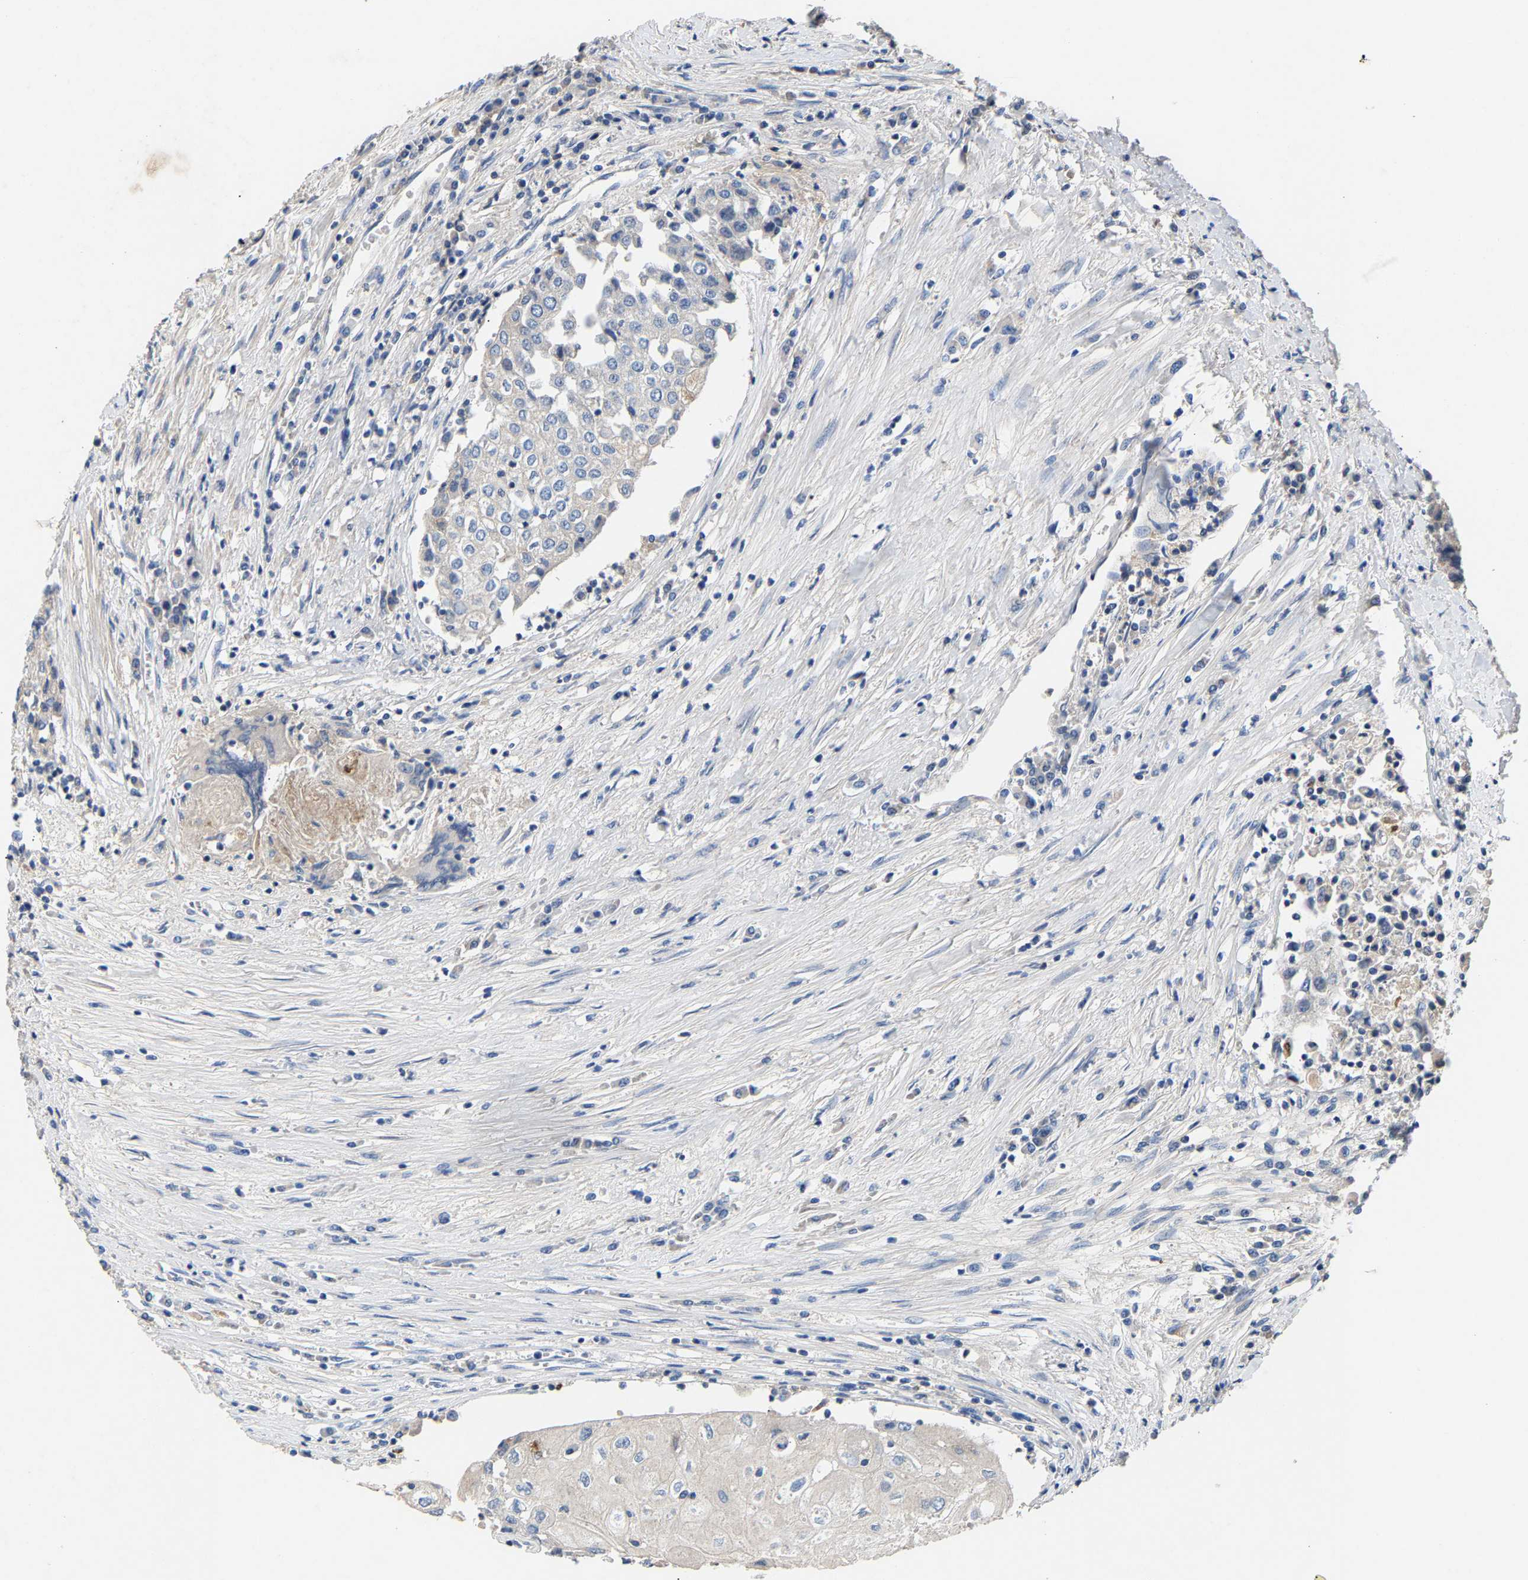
{"staining": {"intensity": "negative", "quantity": "none", "location": "none"}, "tissue": "urothelial cancer", "cell_type": "Tumor cells", "image_type": "cancer", "snomed": [{"axis": "morphology", "description": "Urothelial carcinoma, High grade"}, {"axis": "topography", "description": "Urinary bladder"}], "caption": "This is an immunohistochemistry (IHC) histopathology image of human urothelial cancer. There is no expression in tumor cells.", "gene": "CCDC171", "patient": {"sex": "female", "age": 85}}